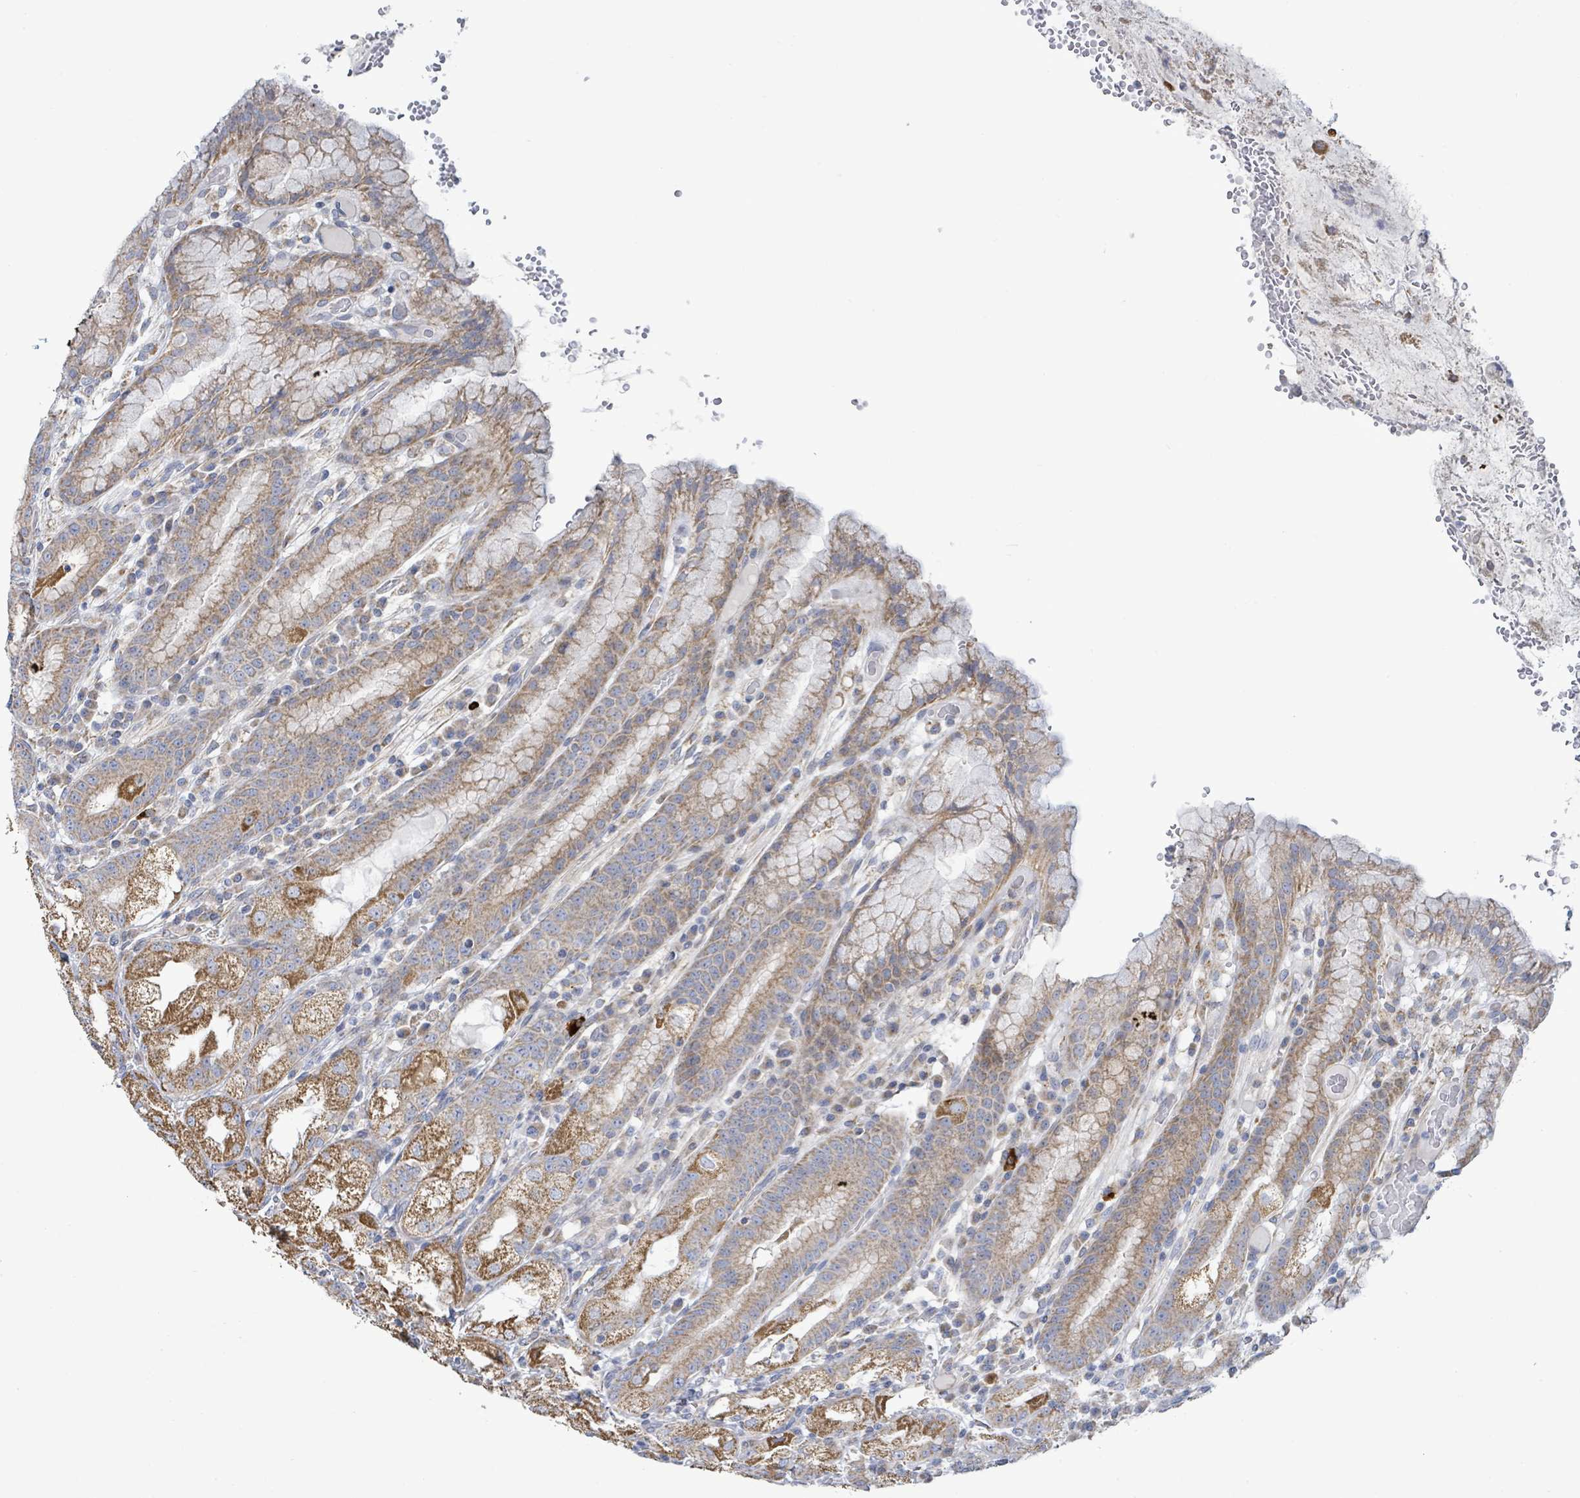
{"staining": {"intensity": "strong", "quantity": "25%-75%", "location": "cytoplasmic/membranous"}, "tissue": "stomach", "cell_type": "Glandular cells", "image_type": "normal", "snomed": [{"axis": "morphology", "description": "Normal tissue, NOS"}, {"axis": "topography", "description": "Stomach, upper"}], "caption": "High-magnification brightfield microscopy of normal stomach stained with DAB (3,3'-diaminobenzidine) (brown) and counterstained with hematoxylin (blue). glandular cells exhibit strong cytoplasmic/membranous positivity is appreciated in about25%-75% of cells. The staining was performed using DAB (3,3'-diaminobenzidine) to visualize the protein expression in brown, while the nuclei were stained in blue with hematoxylin (Magnification: 20x).", "gene": "ALG12", "patient": {"sex": "male", "age": 52}}